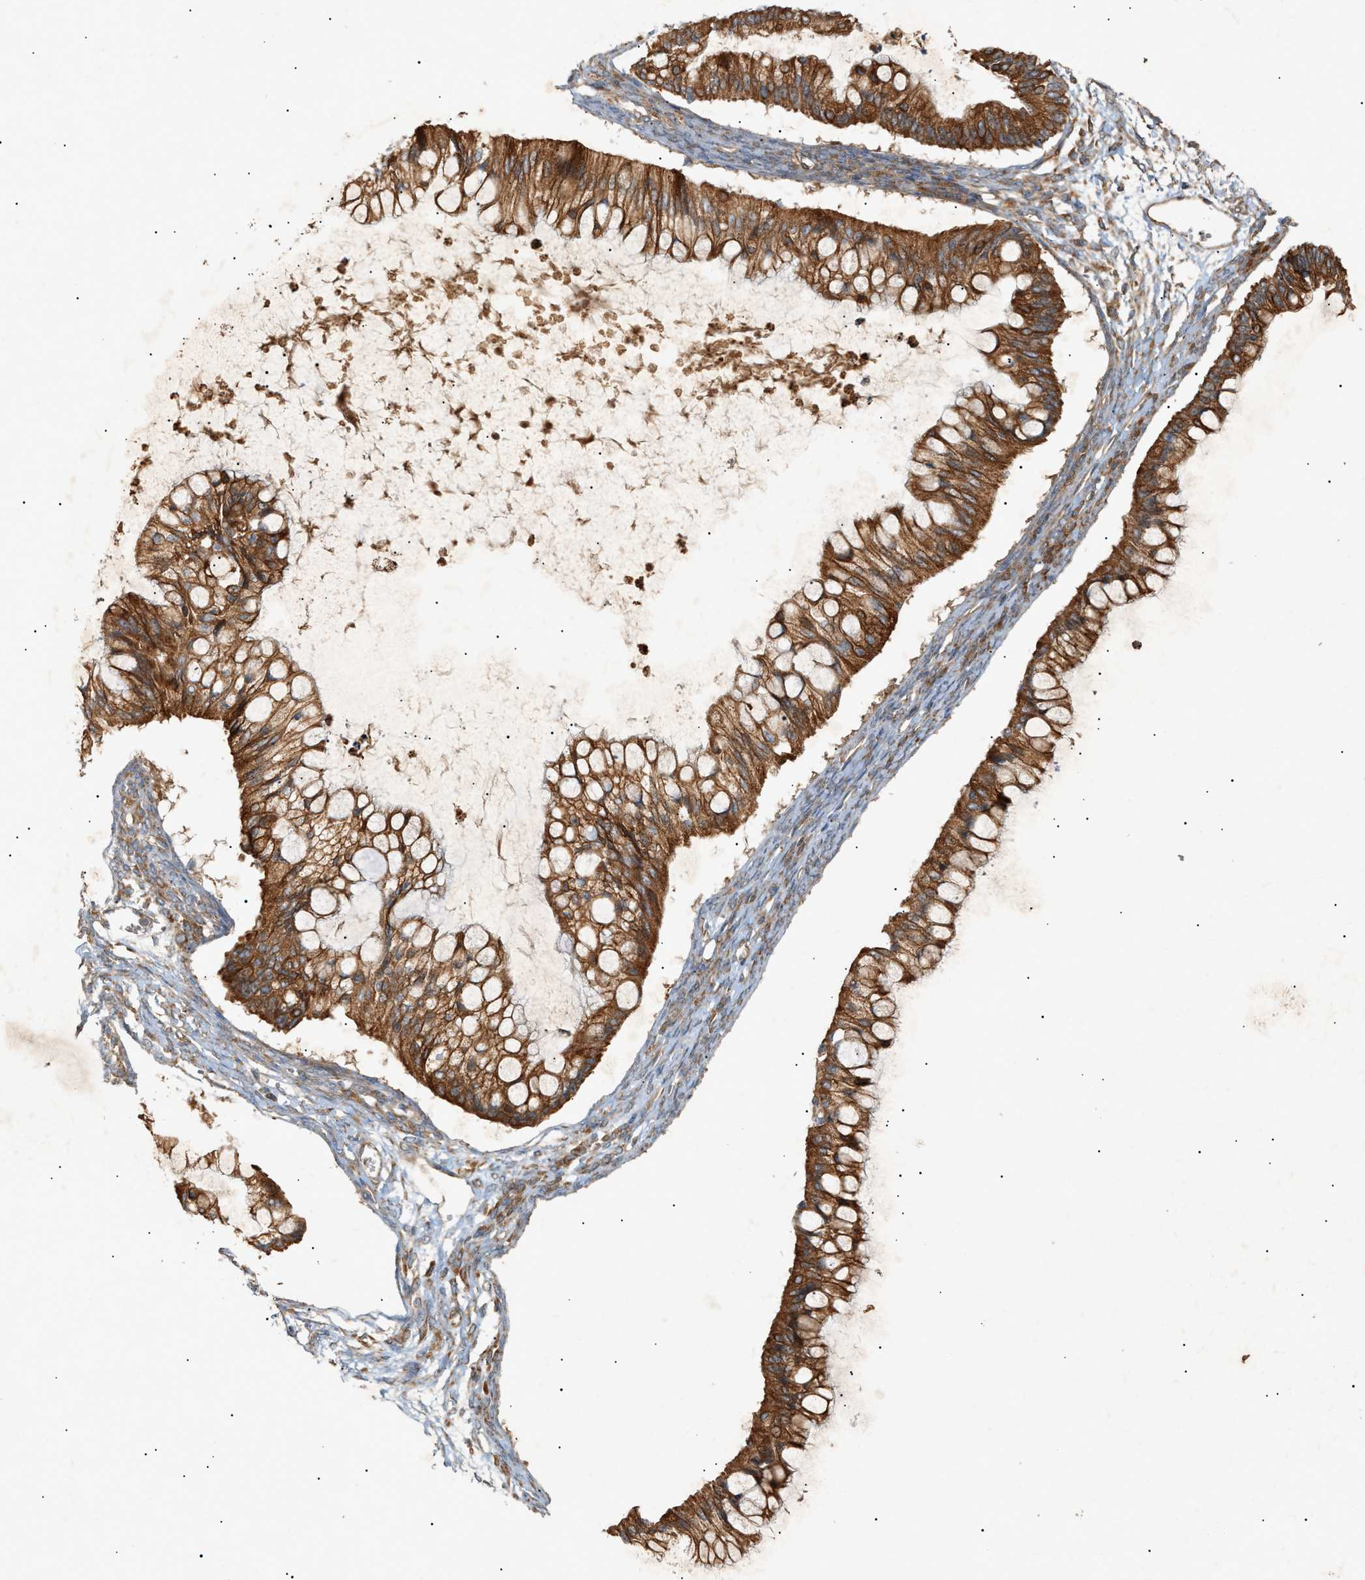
{"staining": {"intensity": "strong", "quantity": ">75%", "location": "cytoplasmic/membranous"}, "tissue": "ovarian cancer", "cell_type": "Tumor cells", "image_type": "cancer", "snomed": [{"axis": "morphology", "description": "Cystadenocarcinoma, mucinous, NOS"}, {"axis": "topography", "description": "Ovary"}], "caption": "Immunohistochemistry (IHC) photomicrograph of neoplastic tissue: mucinous cystadenocarcinoma (ovarian) stained using immunohistochemistry (IHC) shows high levels of strong protein expression localized specifically in the cytoplasmic/membranous of tumor cells, appearing as a cytoplasmic/membranous brown color.", "gene": "MTCH1", "patient": {"sex": "female", "age": 57}}